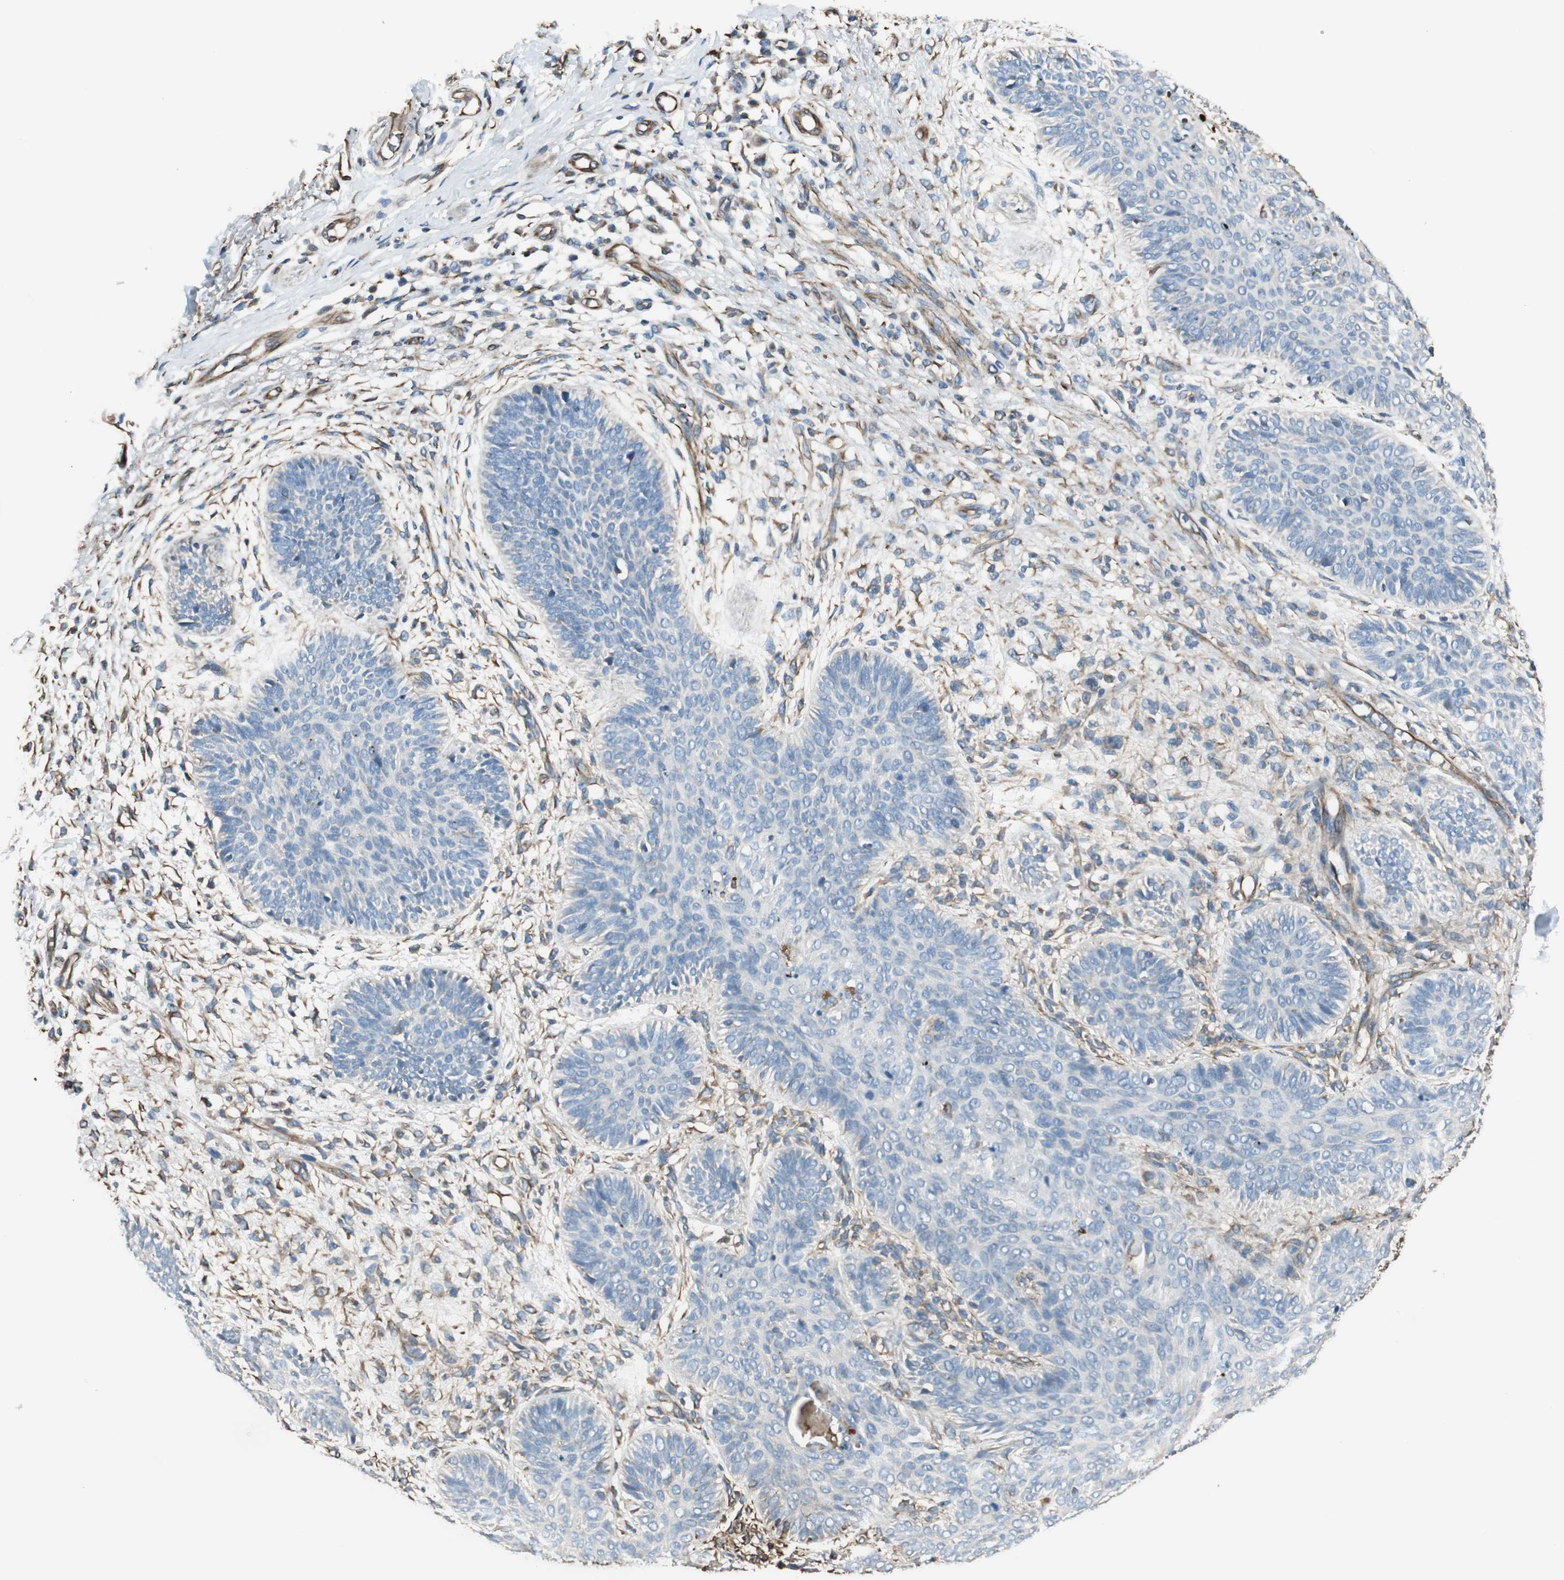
{"staining": {"intensity": "negative", "quantity": "none", "location": "none"}, "tissue": "skin cancer", "cell_type": "Tumor cells", "image_type": "cancer", "snomed": [{"axis": "morphology", "description": "Normal tissue, NOS"}, {"axis": "morphology", "description": "Basal cell carcinoma"}, {"axis": "topography", "description": "Skin"}], "caption": "The immunohistochemistry photomicrograph has no significant positivity in tumor cells of basal cell carcinoma (skin) tissue.", "gene": "SRCIN1", "patient": {"sex": "male", "age": 52}}